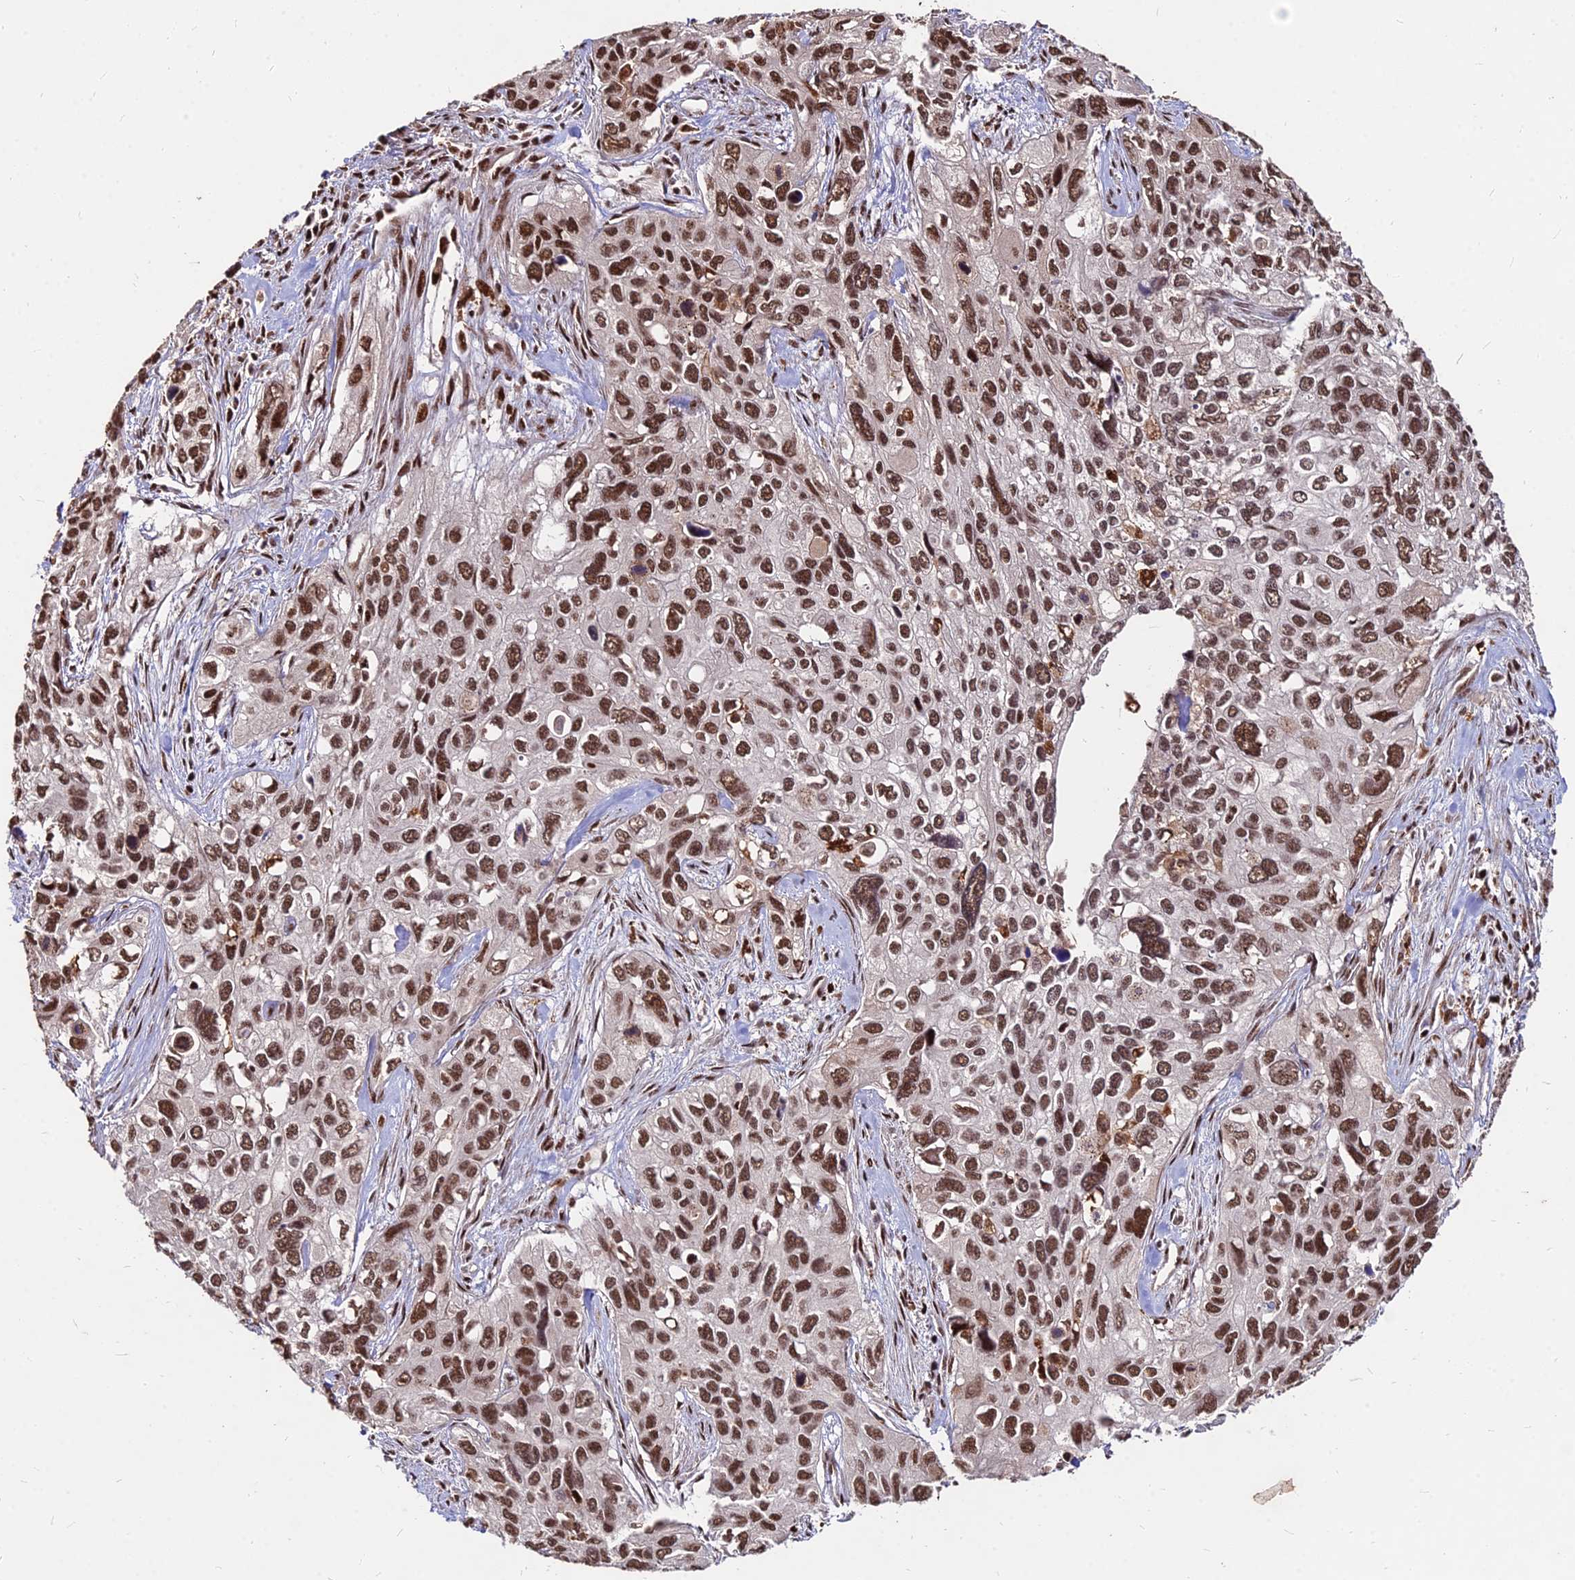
{"staining": {"intensity": "strong", "quantity": ">75%", "location": "nuclear"}, "tissue": "cervical cancer", "cell_type": "Tumor cells", "image_type": "cancer", "snomed": [{"axis": "morphology", "description": "Squamous cell carcinoma, NOS"}, {"axis": "topography", "description": "Cervix"}], "caption": "A micrograph showing strong nuclear expression in approximately >75% of tumor cells in squamous cell carcinoma (cervical), as visualized by brown immunohistochemical staining.", "gene": "ZBED4", "patient": {"sex": "female", "age": 55}}